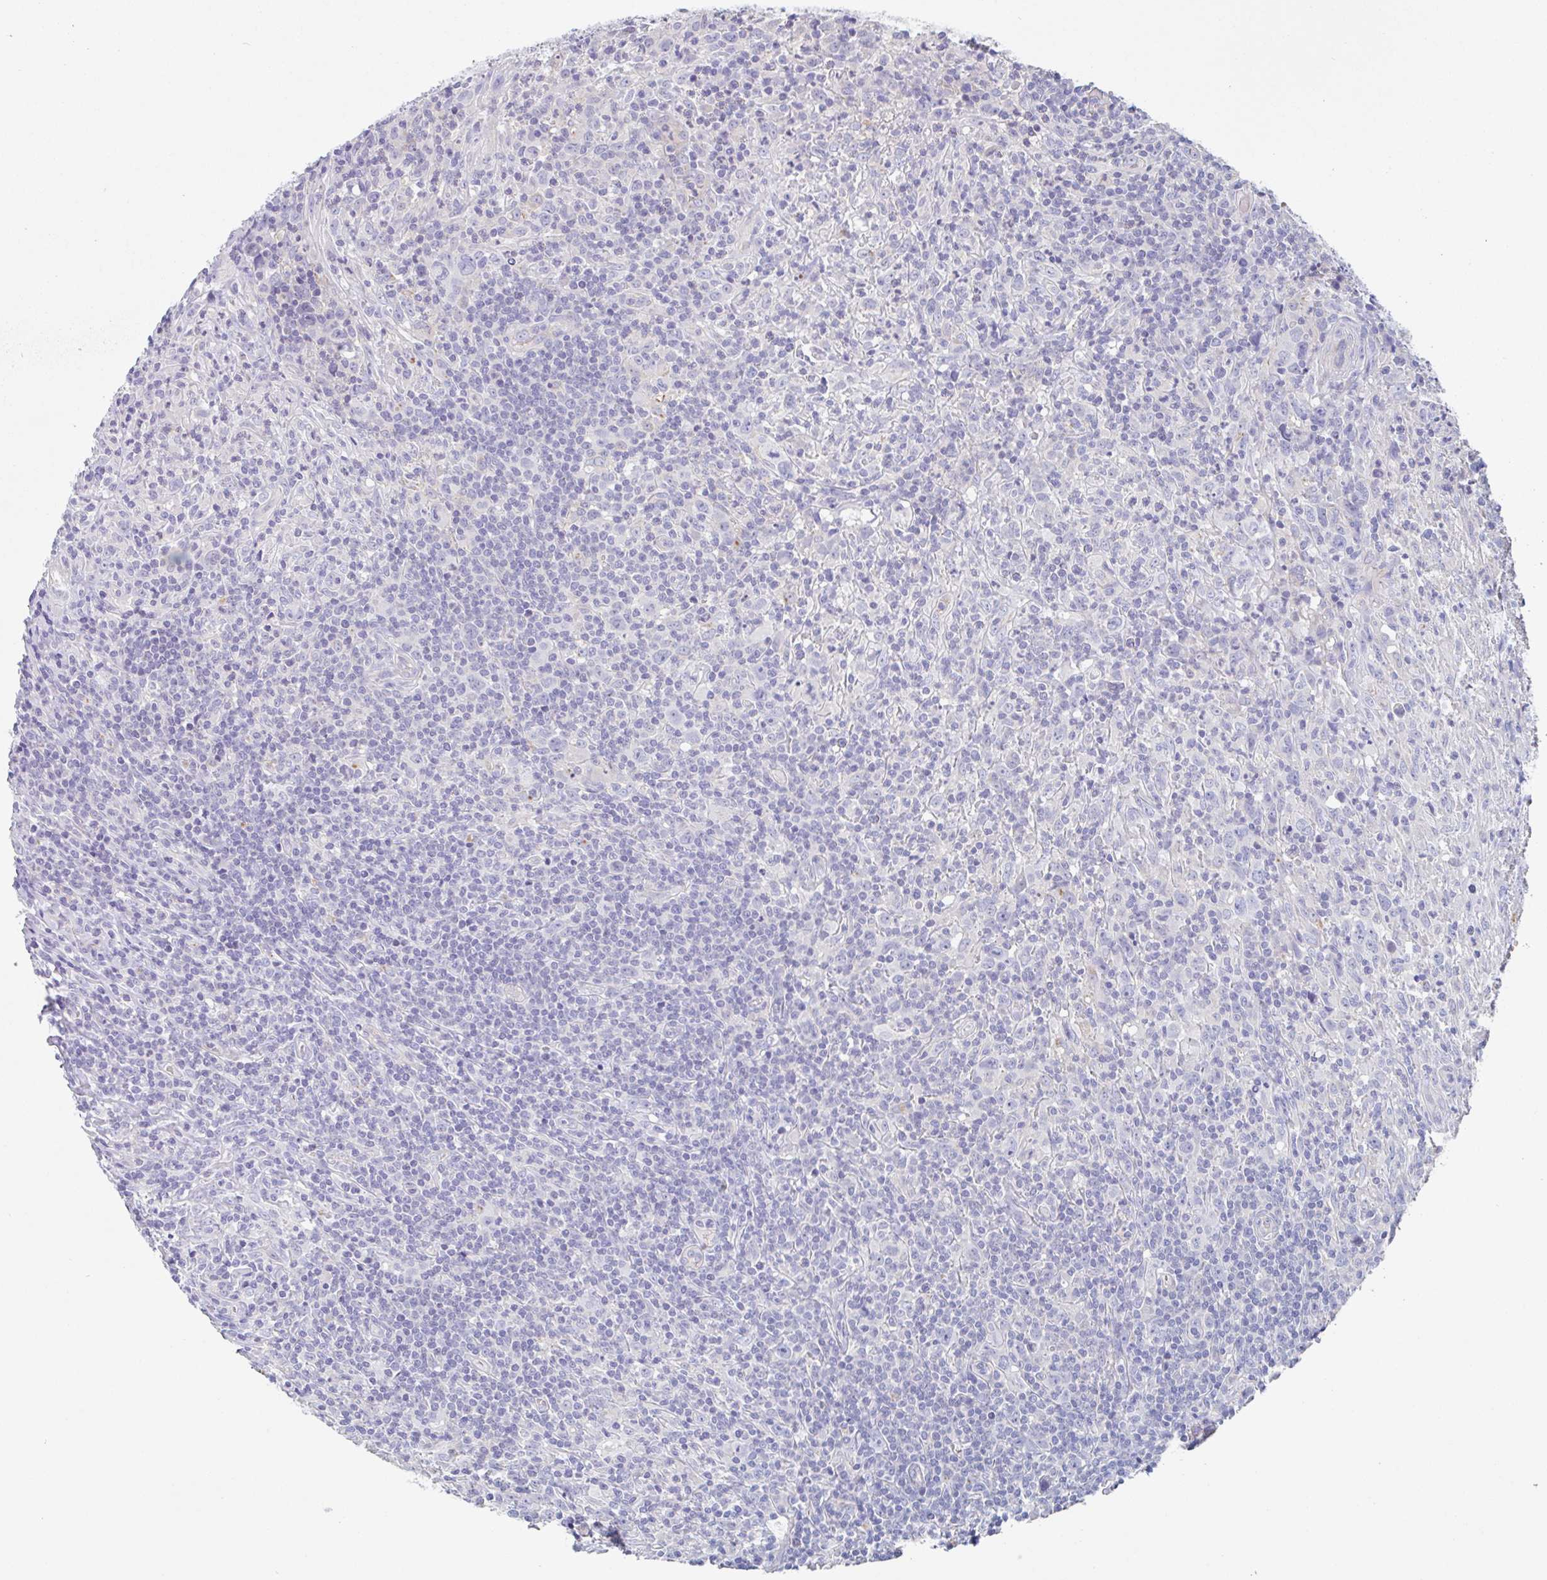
{"staining": {"intensity": "negative", "quantity": "none", "location": "none"}, "tissue": "lymphoma", "cell_type": "Tumor cells", "image_type": "cancer", "snomed": [{"axis": "morphology", "description": "Hodgkin's disease, NOS"}, {"axis": "topography", "description": "Lymph node"}], "caption": "There is no significant staining in tumor cells of lymphoma.", "gene": "LENG9", "patient": {"sex": "female", "age": 18}}